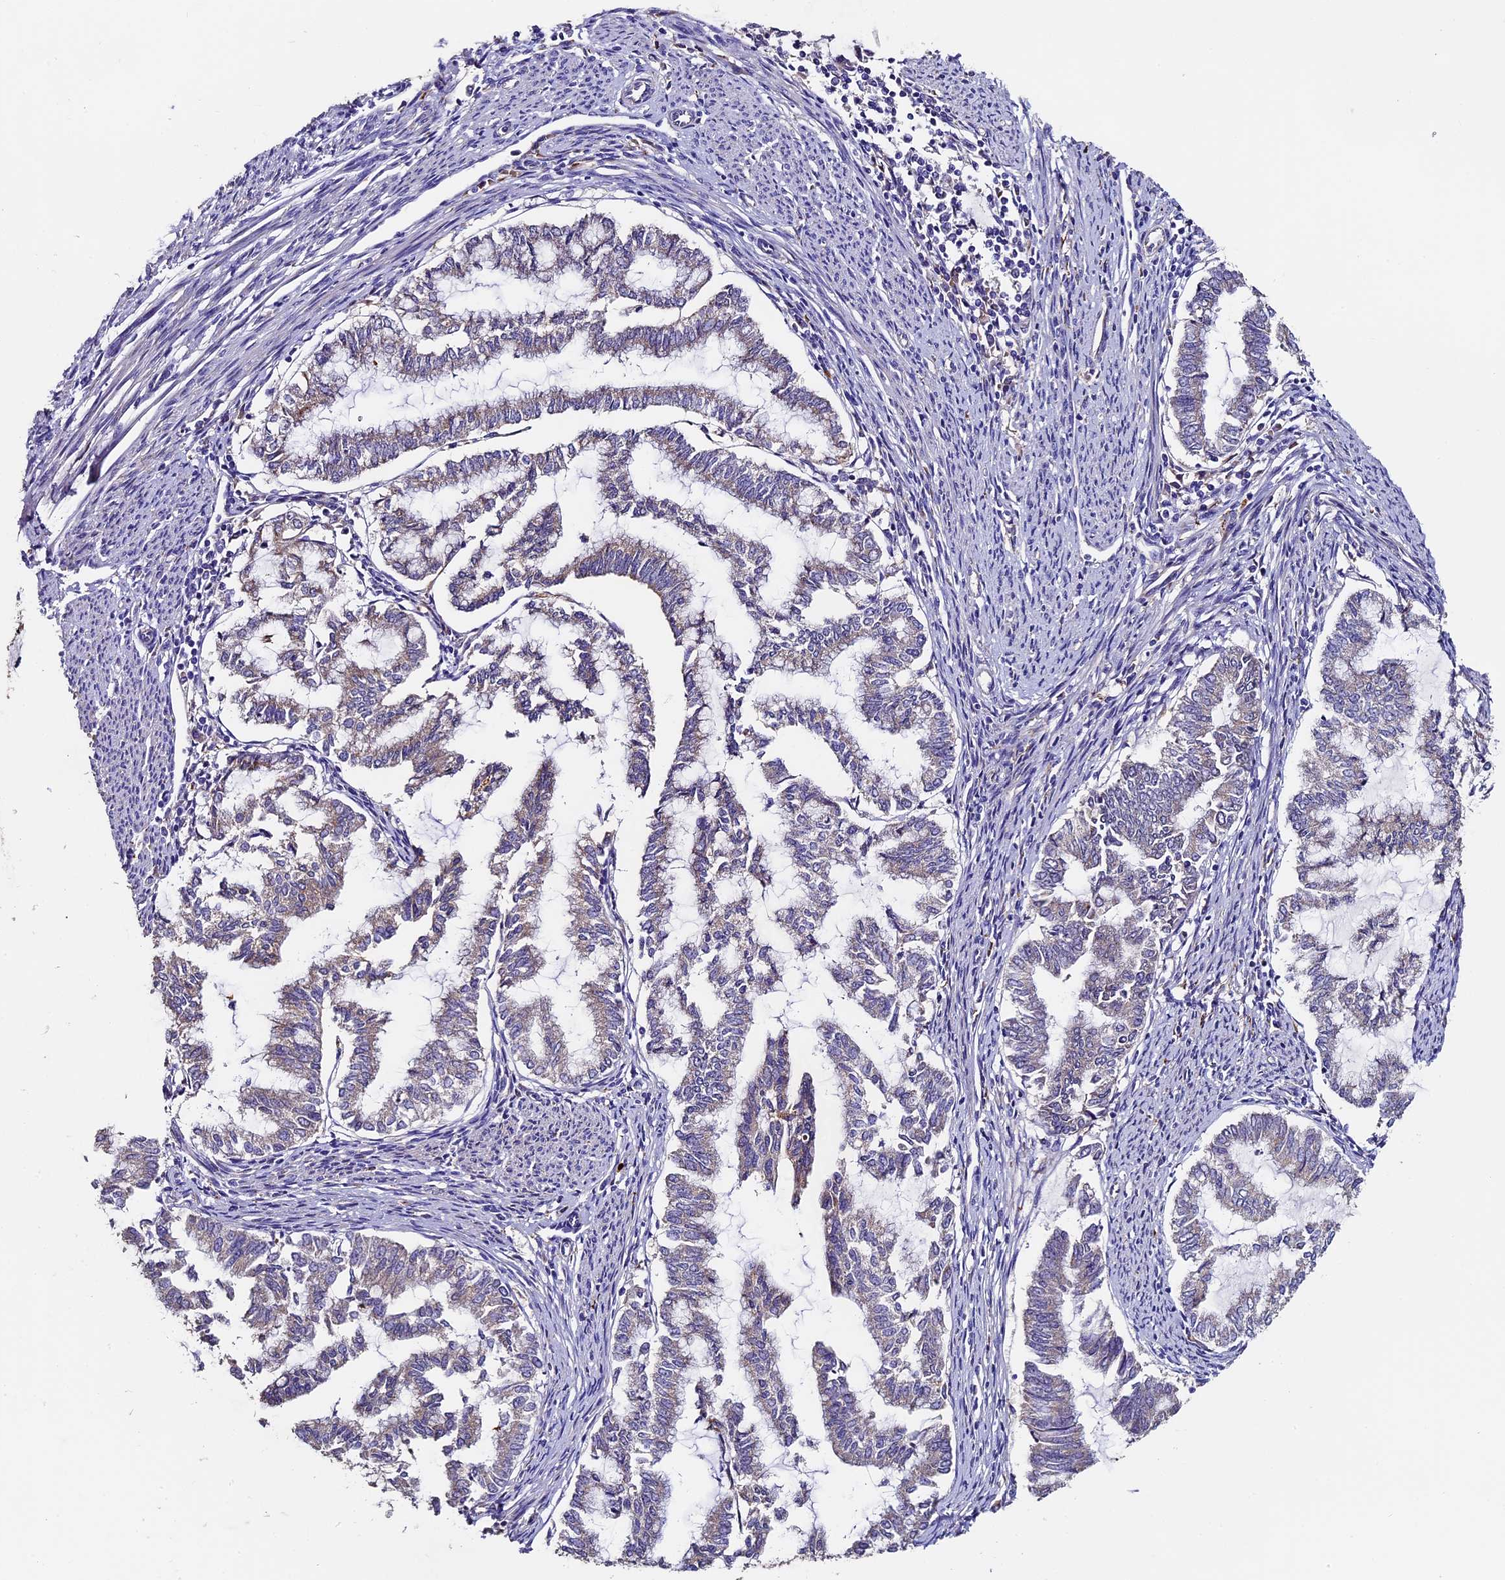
{"staining": {"intensity": "weak", "quantity": "<25%", "location": "cytoplasmic/membranous"}, "tissue": "endometrial cancer", "cell_type": "Tumor cells", "image_type": "cancer", "snomed": [{"axis": "morphology", "description": "Adenocarcinoma, NOS"}, {"axis": "topography", "description": "Endometrium"}], "caption": "Immunohistochemistry (IHC) of human endometrial cancer (adenocarcinoma) shows no expression in tumor cells.", "gene": "CLN5", "patient": {"sex": "female", "age": 79}}